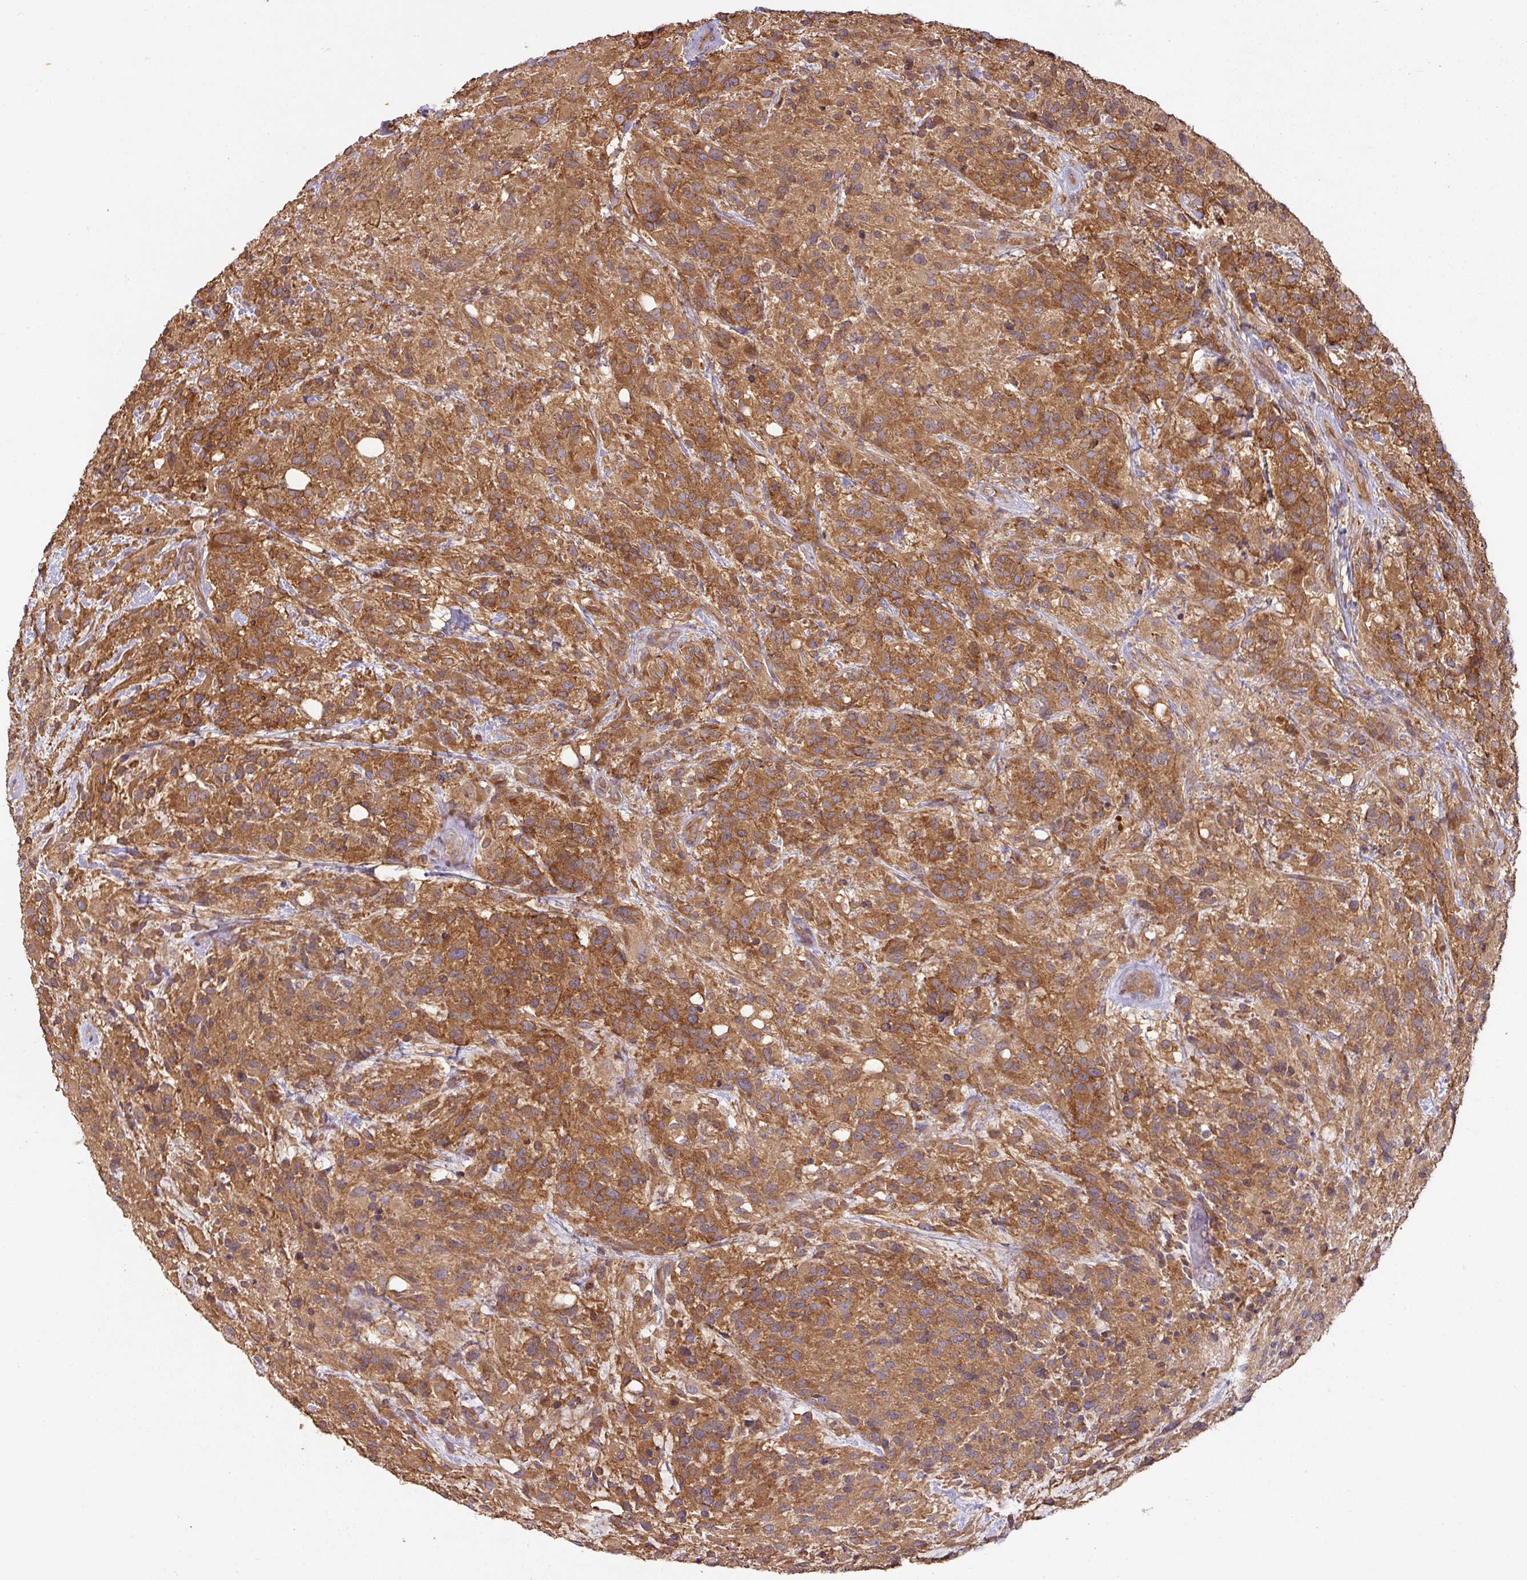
{"staining": {"intensity": "strong", "quantity": ">75%", "location": "cytoplasmic/membranous"}, "tissue": "glioma", "cell_type": "Tumor cells", "image_type": "cancer", "snomed": [{"axis": "morphology", "description": "Glioma, malignant, High grade"}, {"axis": "topography", "description": "Brain"}], "caption": "This photomicrograph exhibits glioma stained with IHC to label a protein in brown. The cytoplasmic/membranous of tumor cells show strong positivity for the protein. Nuclei are counter-stained blue.", "gene": "GSPT1", "patient": {"sex": "female", "age": 67}}